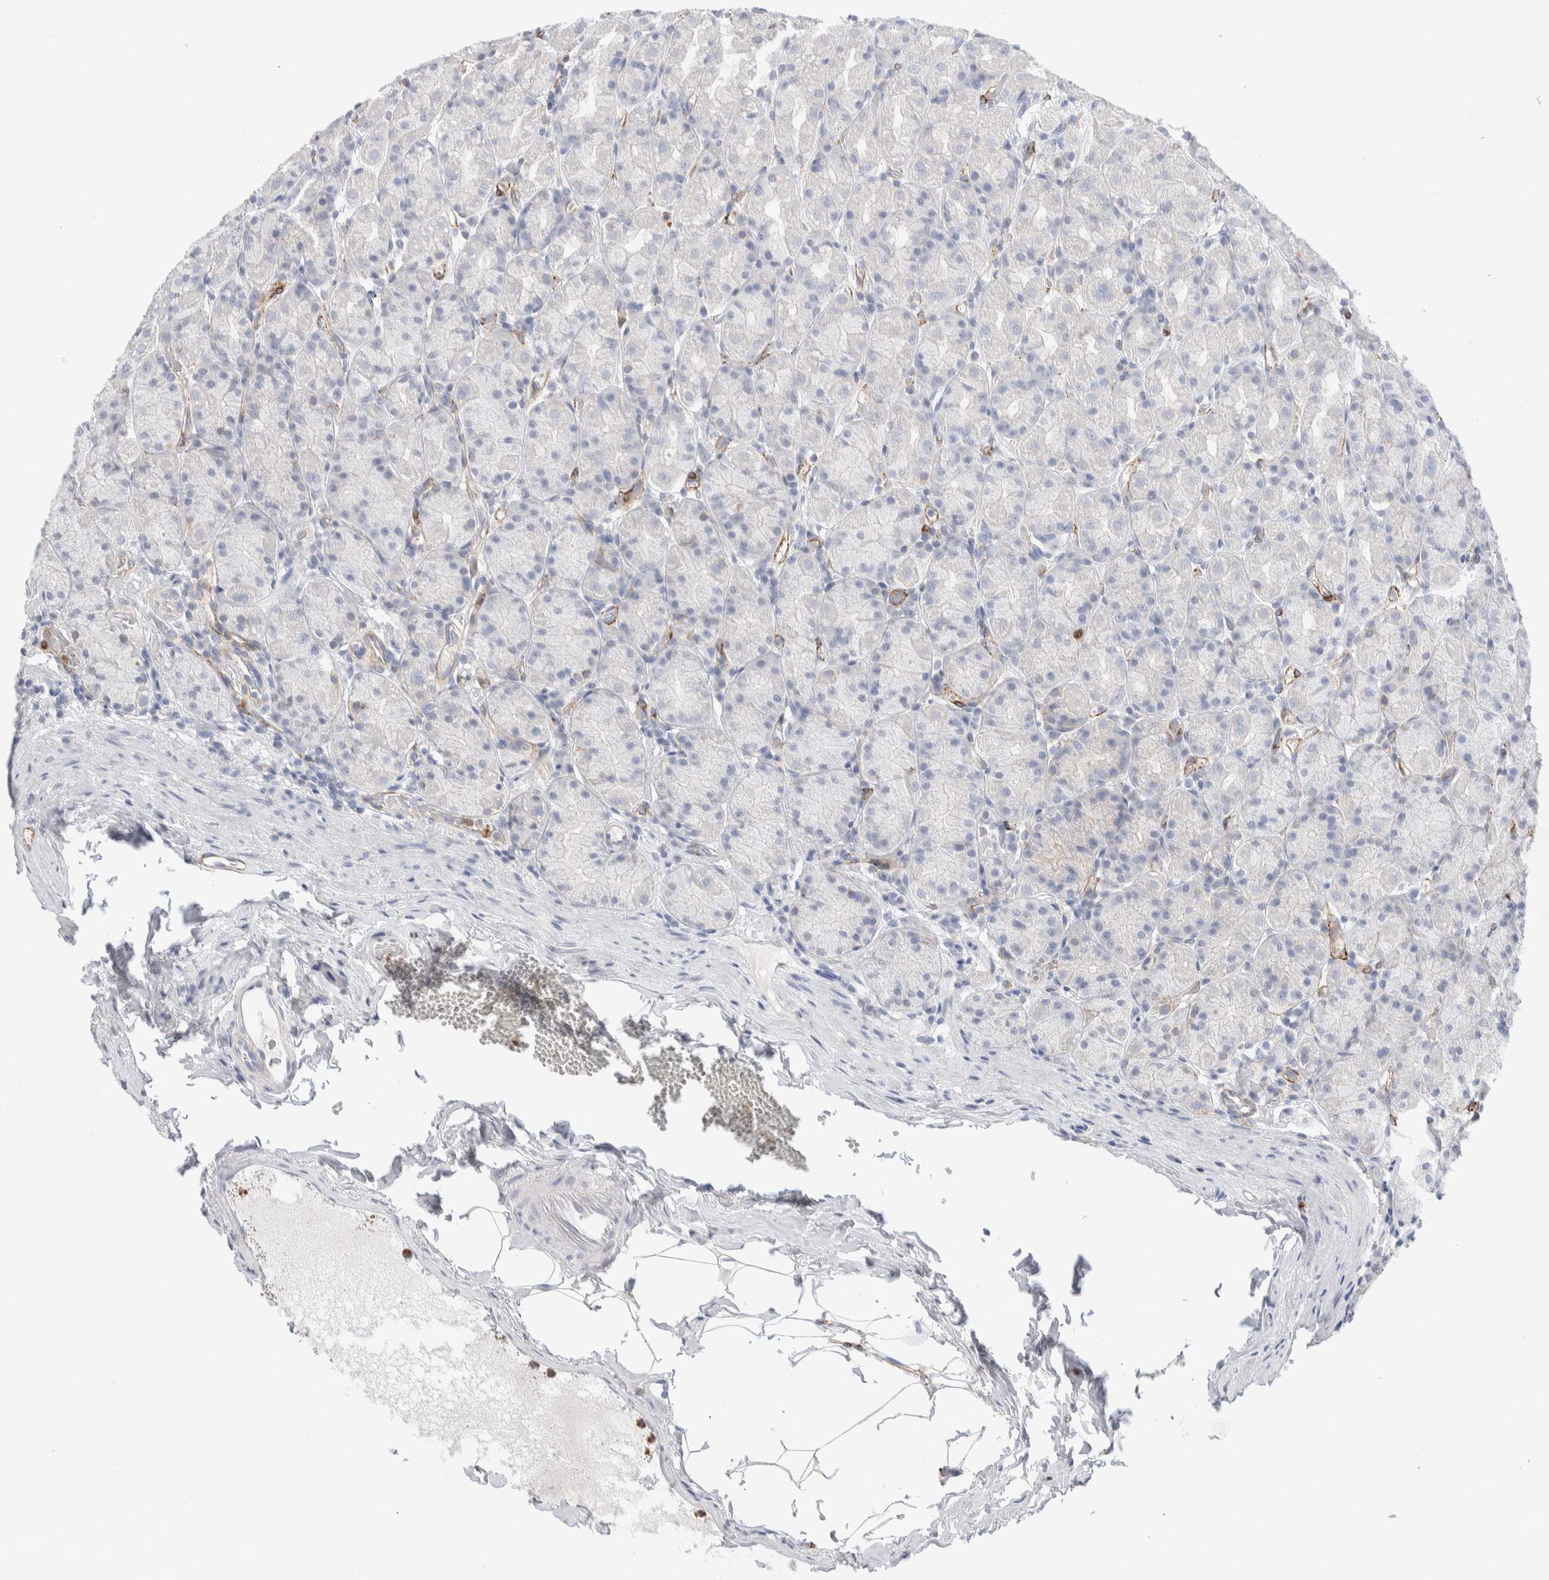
{"staining": {"intensity": "negative", "quantity": "none", "location": "none"}, "tissue": "stomach", "cell_type": "Glandular cells", "image_type": "normal", "snomed": [{"axis": "morphology", "description": "Normal tissue, NOS"}, {"axis": "topography", "description": "Stomach, upper"}], "caption": "DAB (3,3'-diaminobenzidine) immunohistochemical staining of unremarkable human stomach exhibits no significant staining in glandular cells.", "gene": "SEPTIN4", "patient": {"sex": "male", "age": 68}}